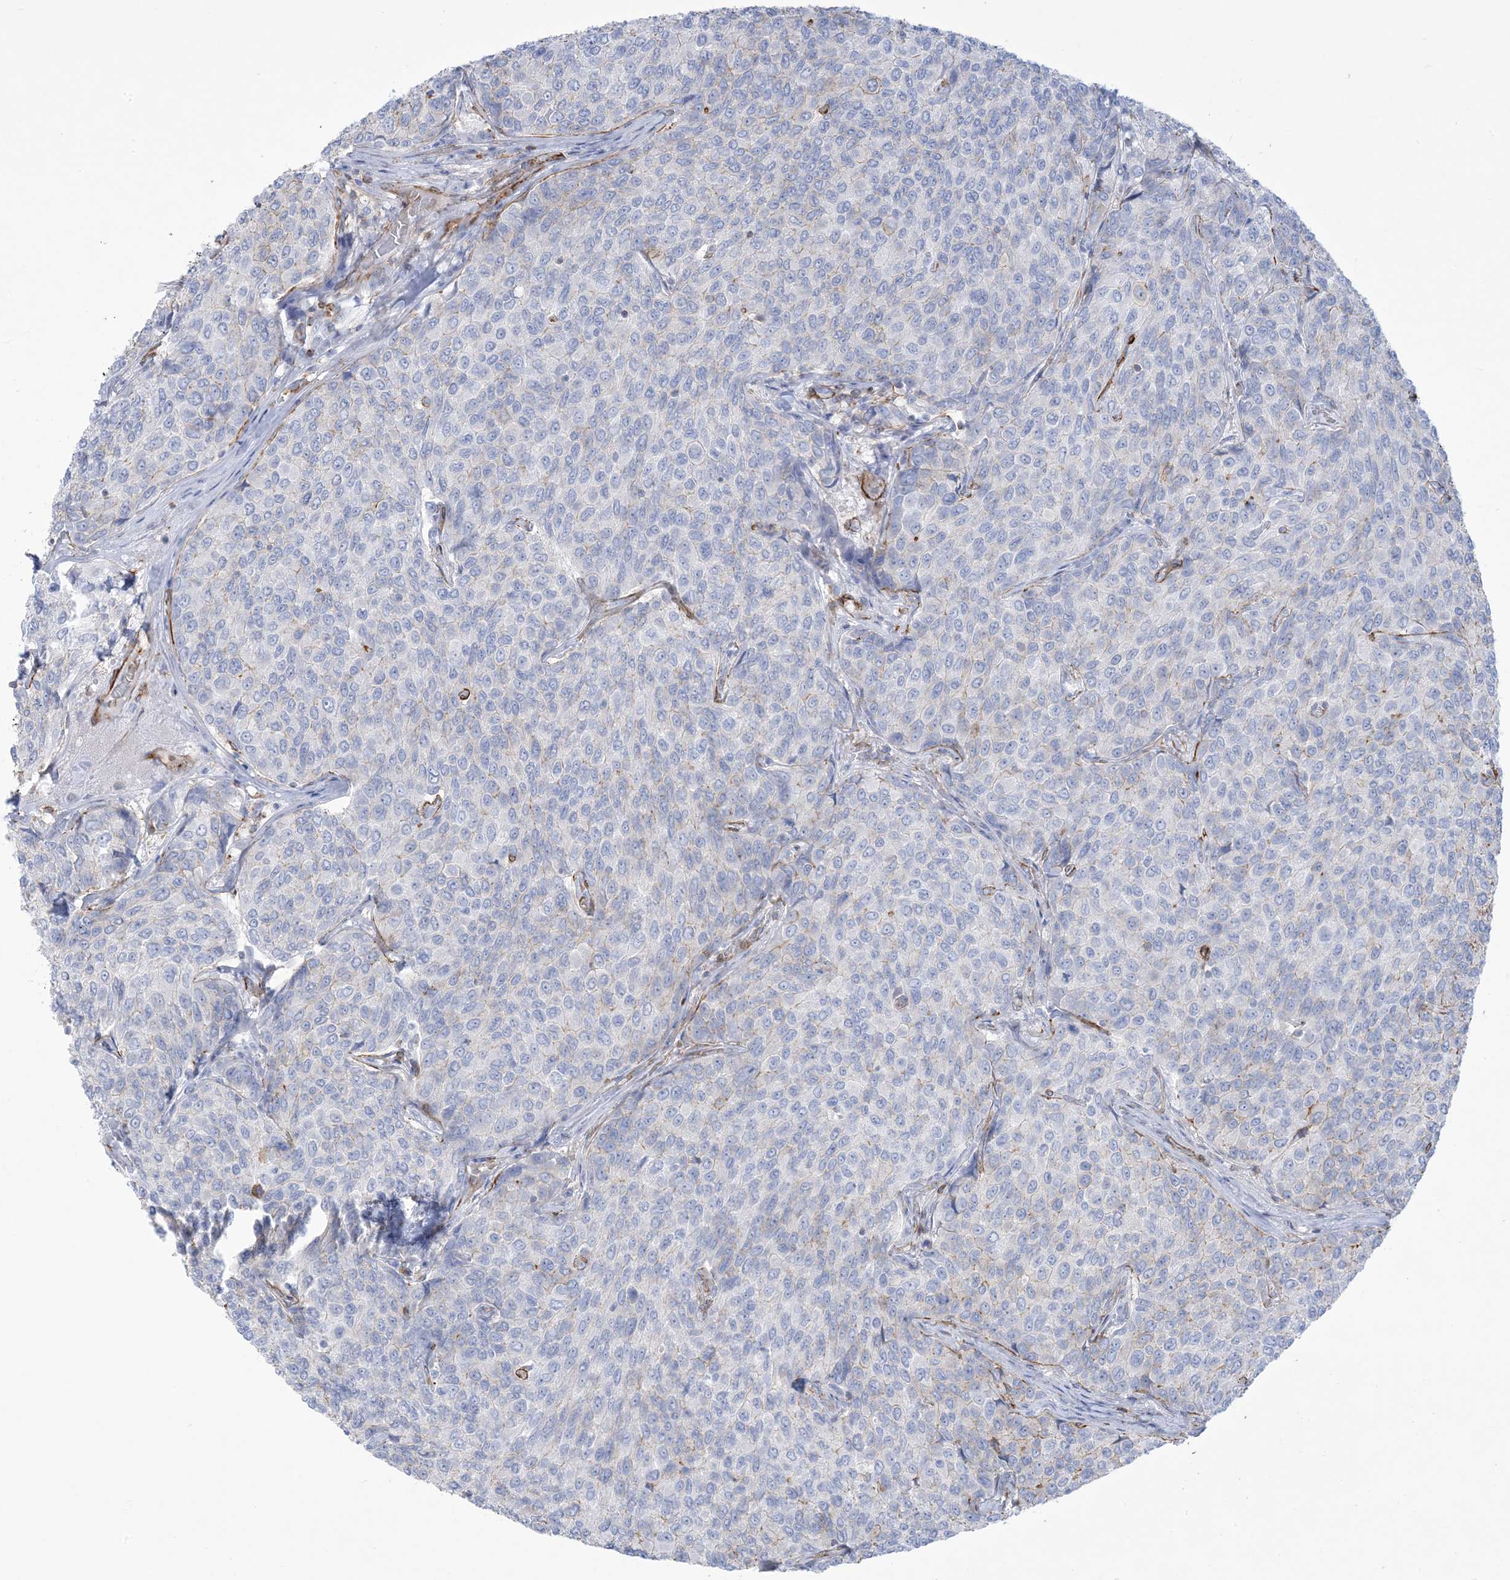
{"staining": {"intensity": "negative", "quantity": "none", "location": "none"}, "tissue": "breast cancer", "cell_type": "Tumor cells", "image_type": "cancer", "snomed": [{"axis": "morphology", "description": "Duct carcinoma"}, {"axis": "topography", "description": "Breast"}], "caption": "This photomicrograph is of invasive ductal carcinoma (breast) stained with immunohistochemistry (IHC) to label a protein in brown with the nuclei are counter-stained blue. There is no expression in tumor cells.", "gene": "B3GNT7", "patient": {"sex": "female", "age": 55}}